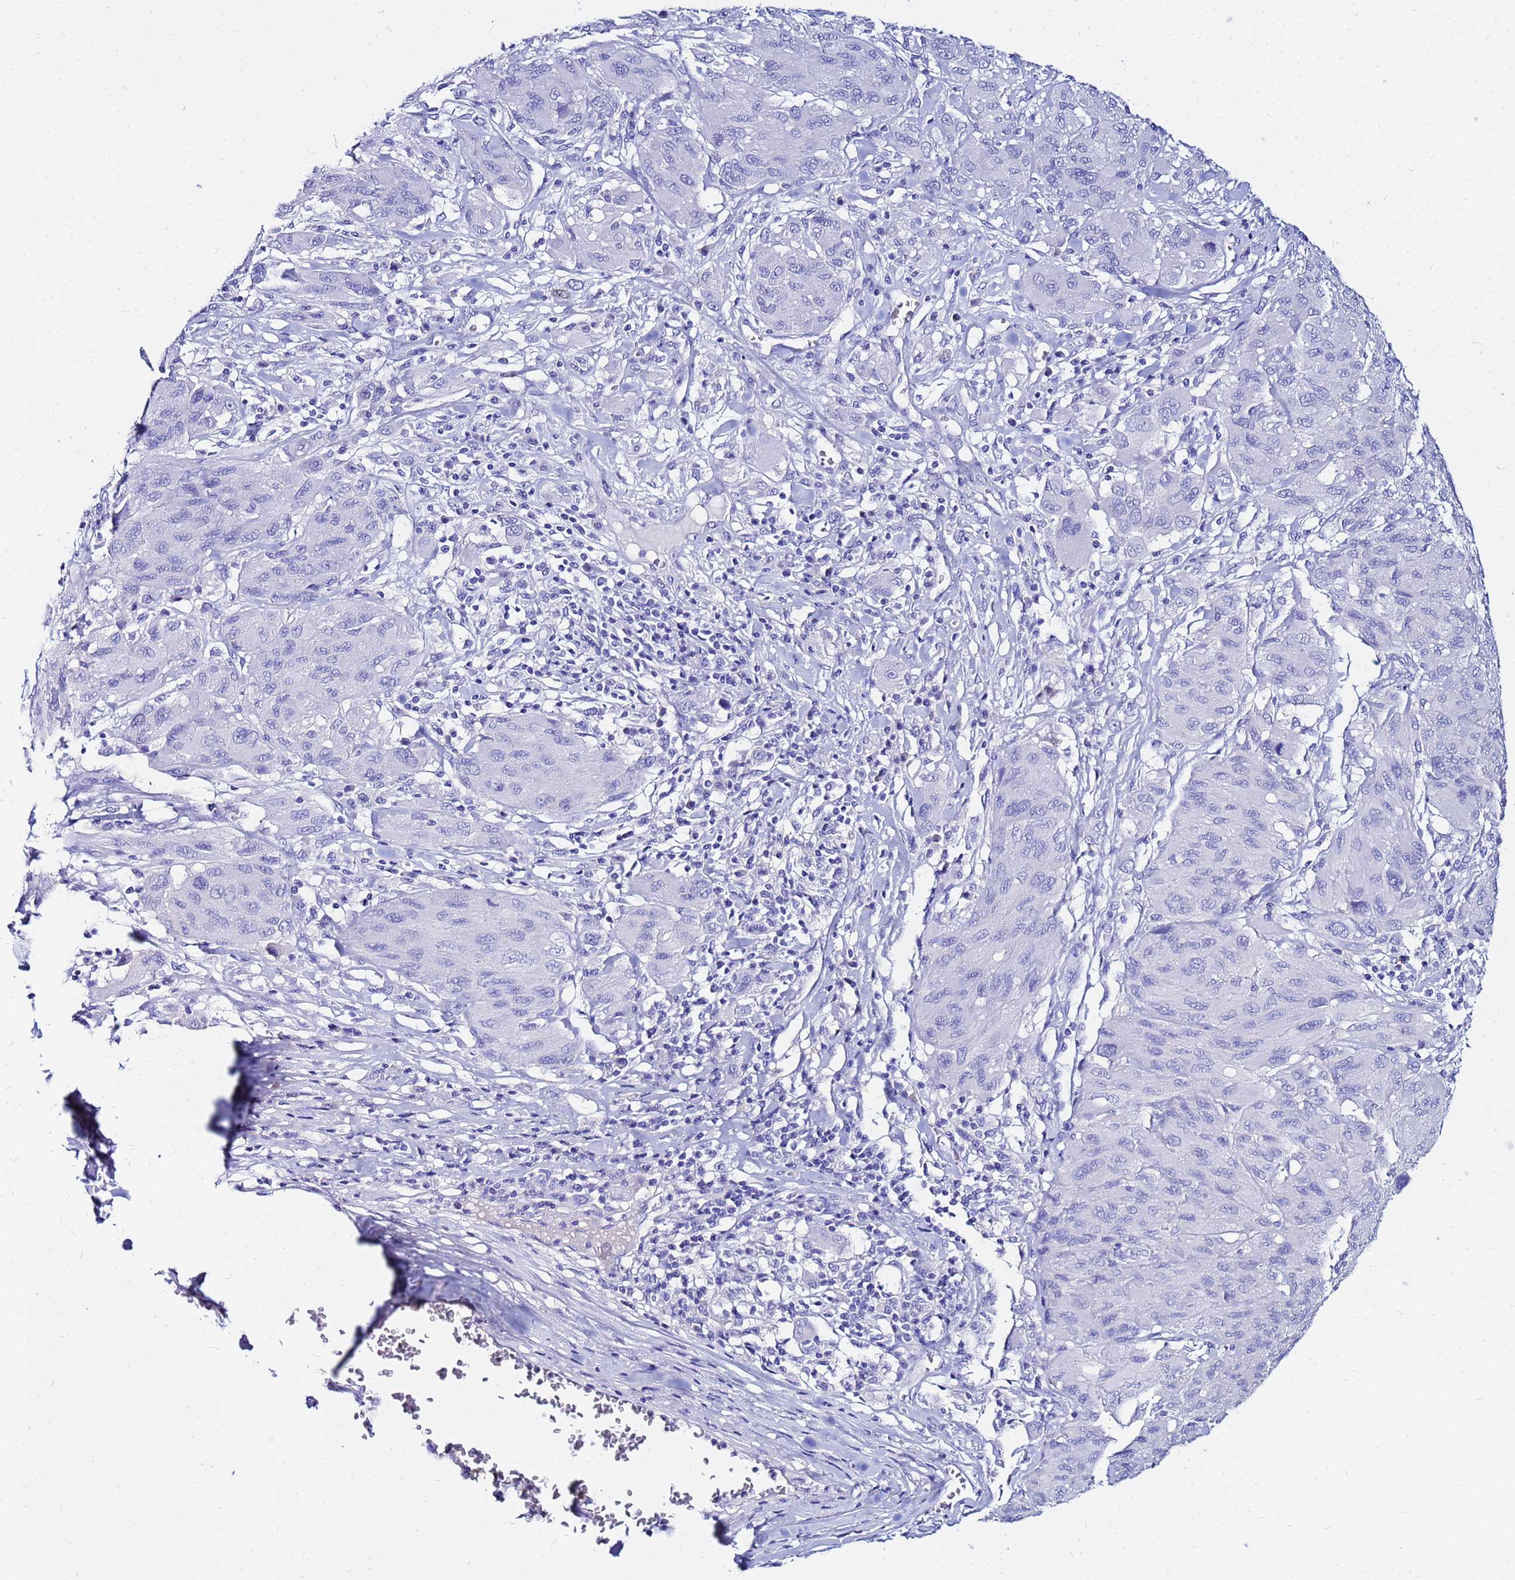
{"staining": {"intensity": "negative", "quantity": "none", "location": "none"}, "tissue": "melanoma", "cell_type": "Tumor cells", "image_type": "cancer", "snomed": [{"axis": "morphology", "description": "Malignant melanoma, NOS"}, {"axis": "topography", "description": "Skin"}], "caption": "Tumor cells show no significant expression in malignant melanoma. (Immunohistochemistry (ihc), brightfield microscopy, high magnification).", "gene": "PPP1R14C", "patient": {"sex": "female", "age": 91}}